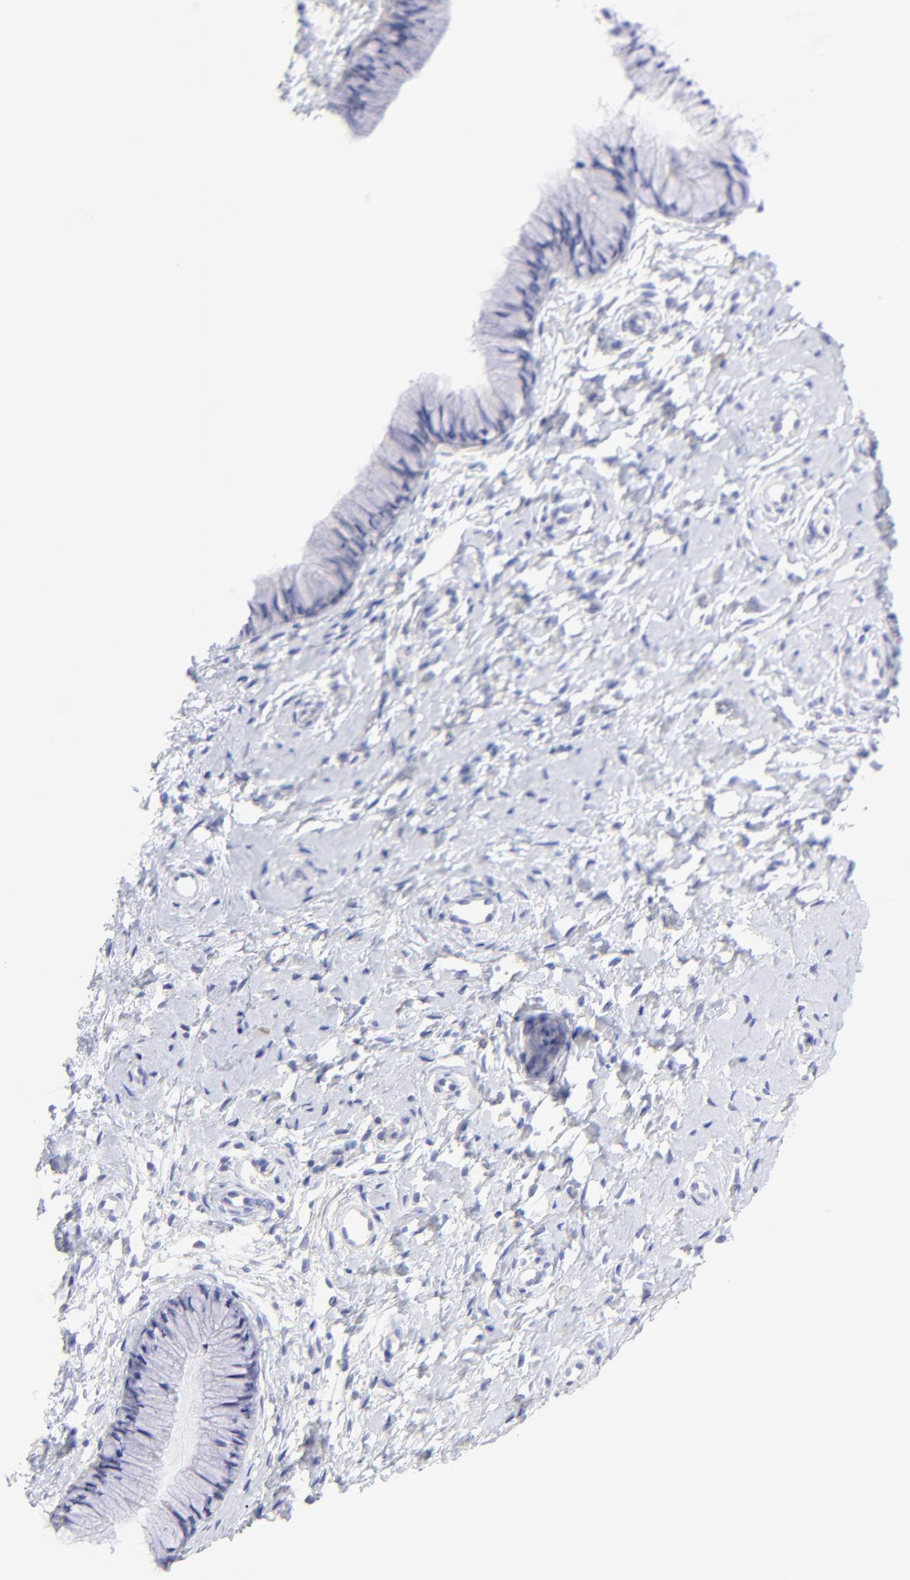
{"staining": {"intensity": "negative", "quantity": "none", "location": "none"}, "tissue": "cervix", "cell_type": "Glandular cells", "image_type": "normal", "snomed": [{"axis": "morphology", "description": "Normal tissue, NOS"}, {"axis": "topography", "description": "Cervix"}], "caption": "IHC histopathology image of unremarkable cervix stained for a protein (brown), which displays no staining in glandular cells.", "gene": "EBP", "patient": {"sex": "female", "age": 46}}